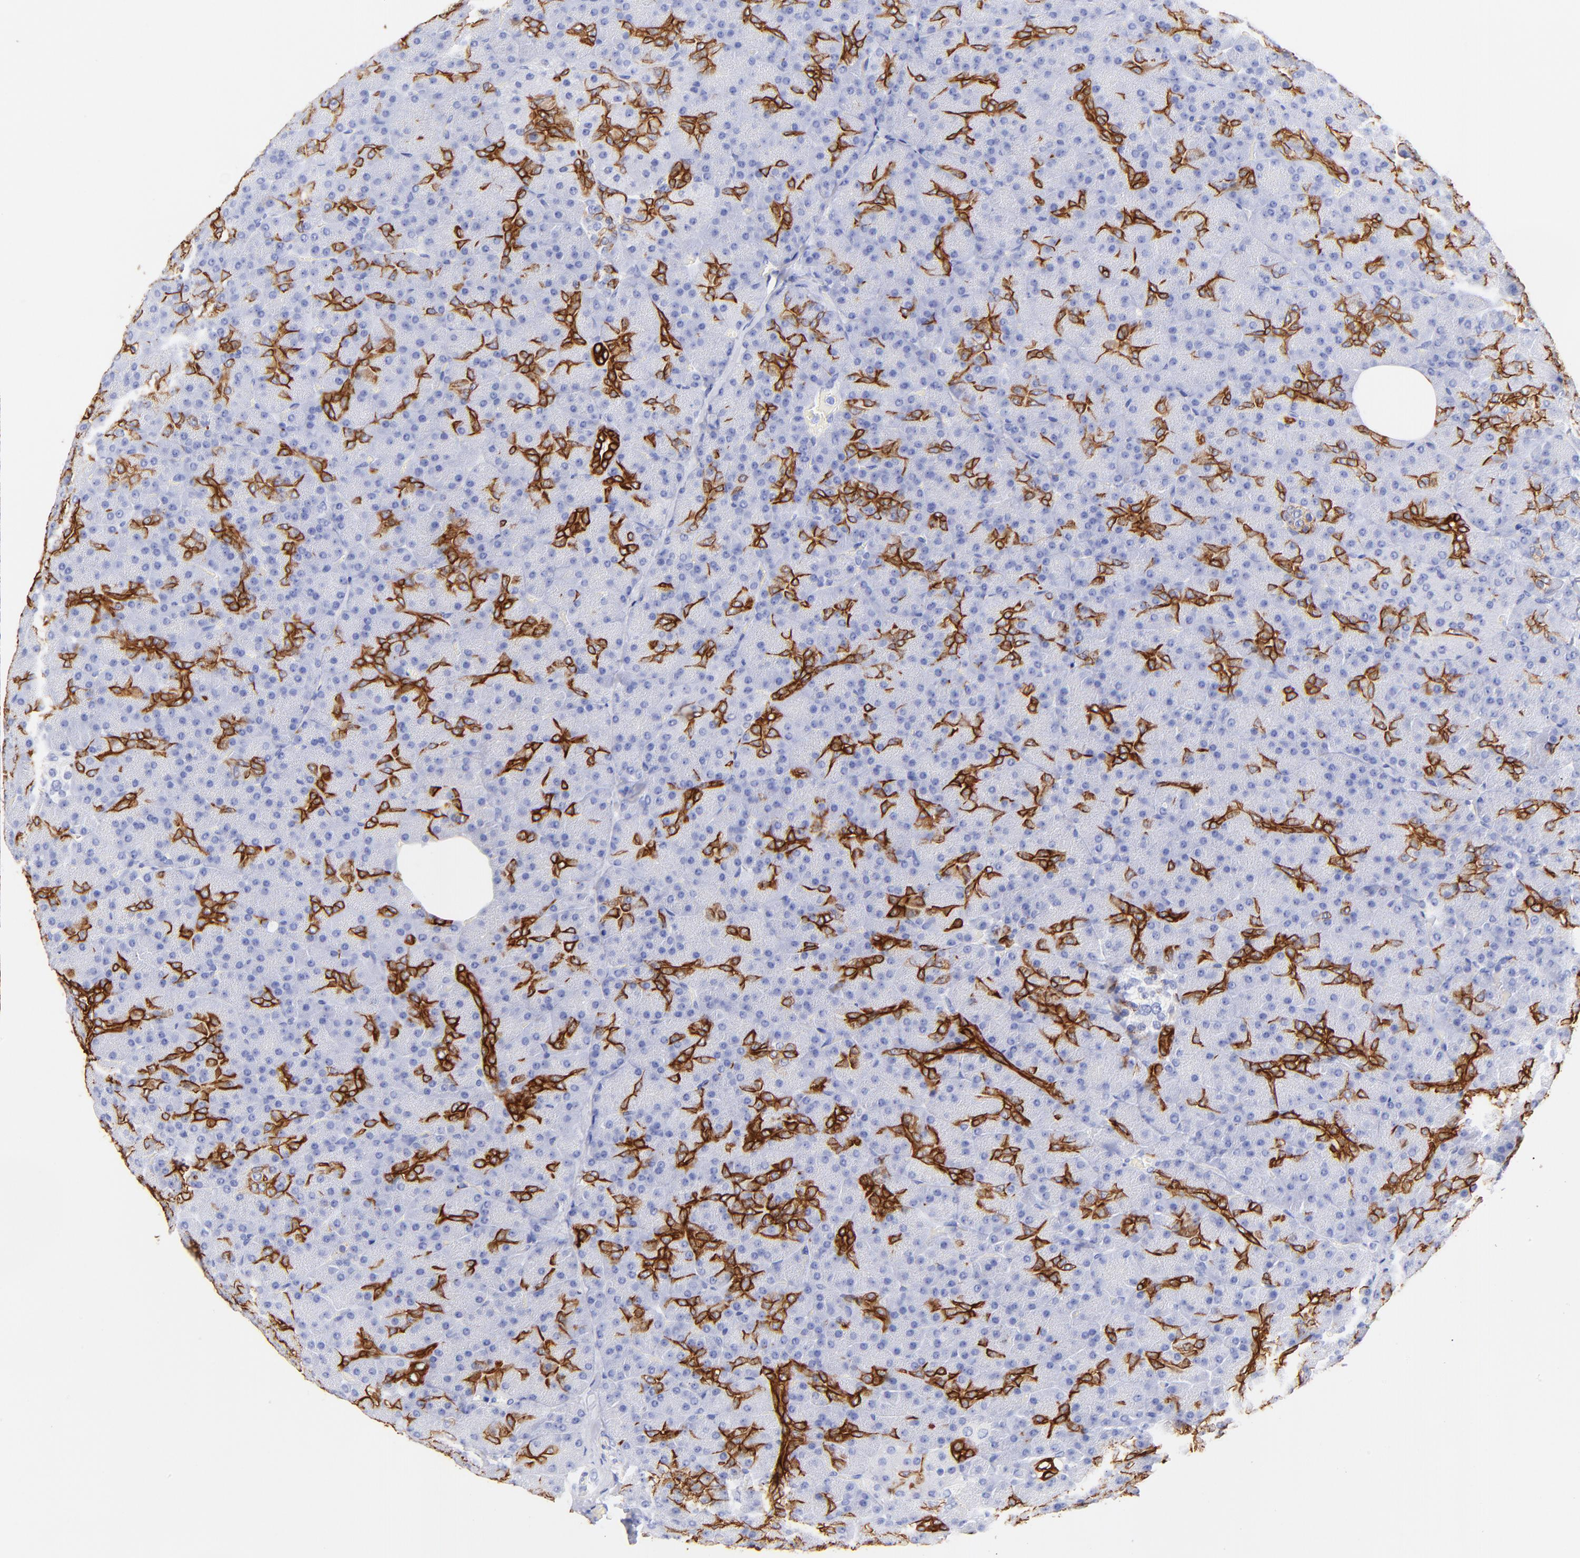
{"staining": {"intensity": "strong", "quantity": "25%-75%", "location": "cytoplasmic/membranous"}, "tissue": "pancreas", "cell_type": "Exocrine glandular cells", "image_type": "normal", "snomed": [{"axis": "morphology", "description": "Normal tissue, NOS"}, {"axis": "topography", "description": "Pancreas"}], "caption": "Immunohistochemistry photomicrograph of benign pancreas: pancreas stained using immunohistochemistry exhibits high levels of strong protein expression localized specifically in the cytoplasmic/membranous of exocrine glandular cells, appearing as a cytoplasmic/membranous brown color.", "gene": "KRT19", "patient": {"sex": "female", "age": 35}}